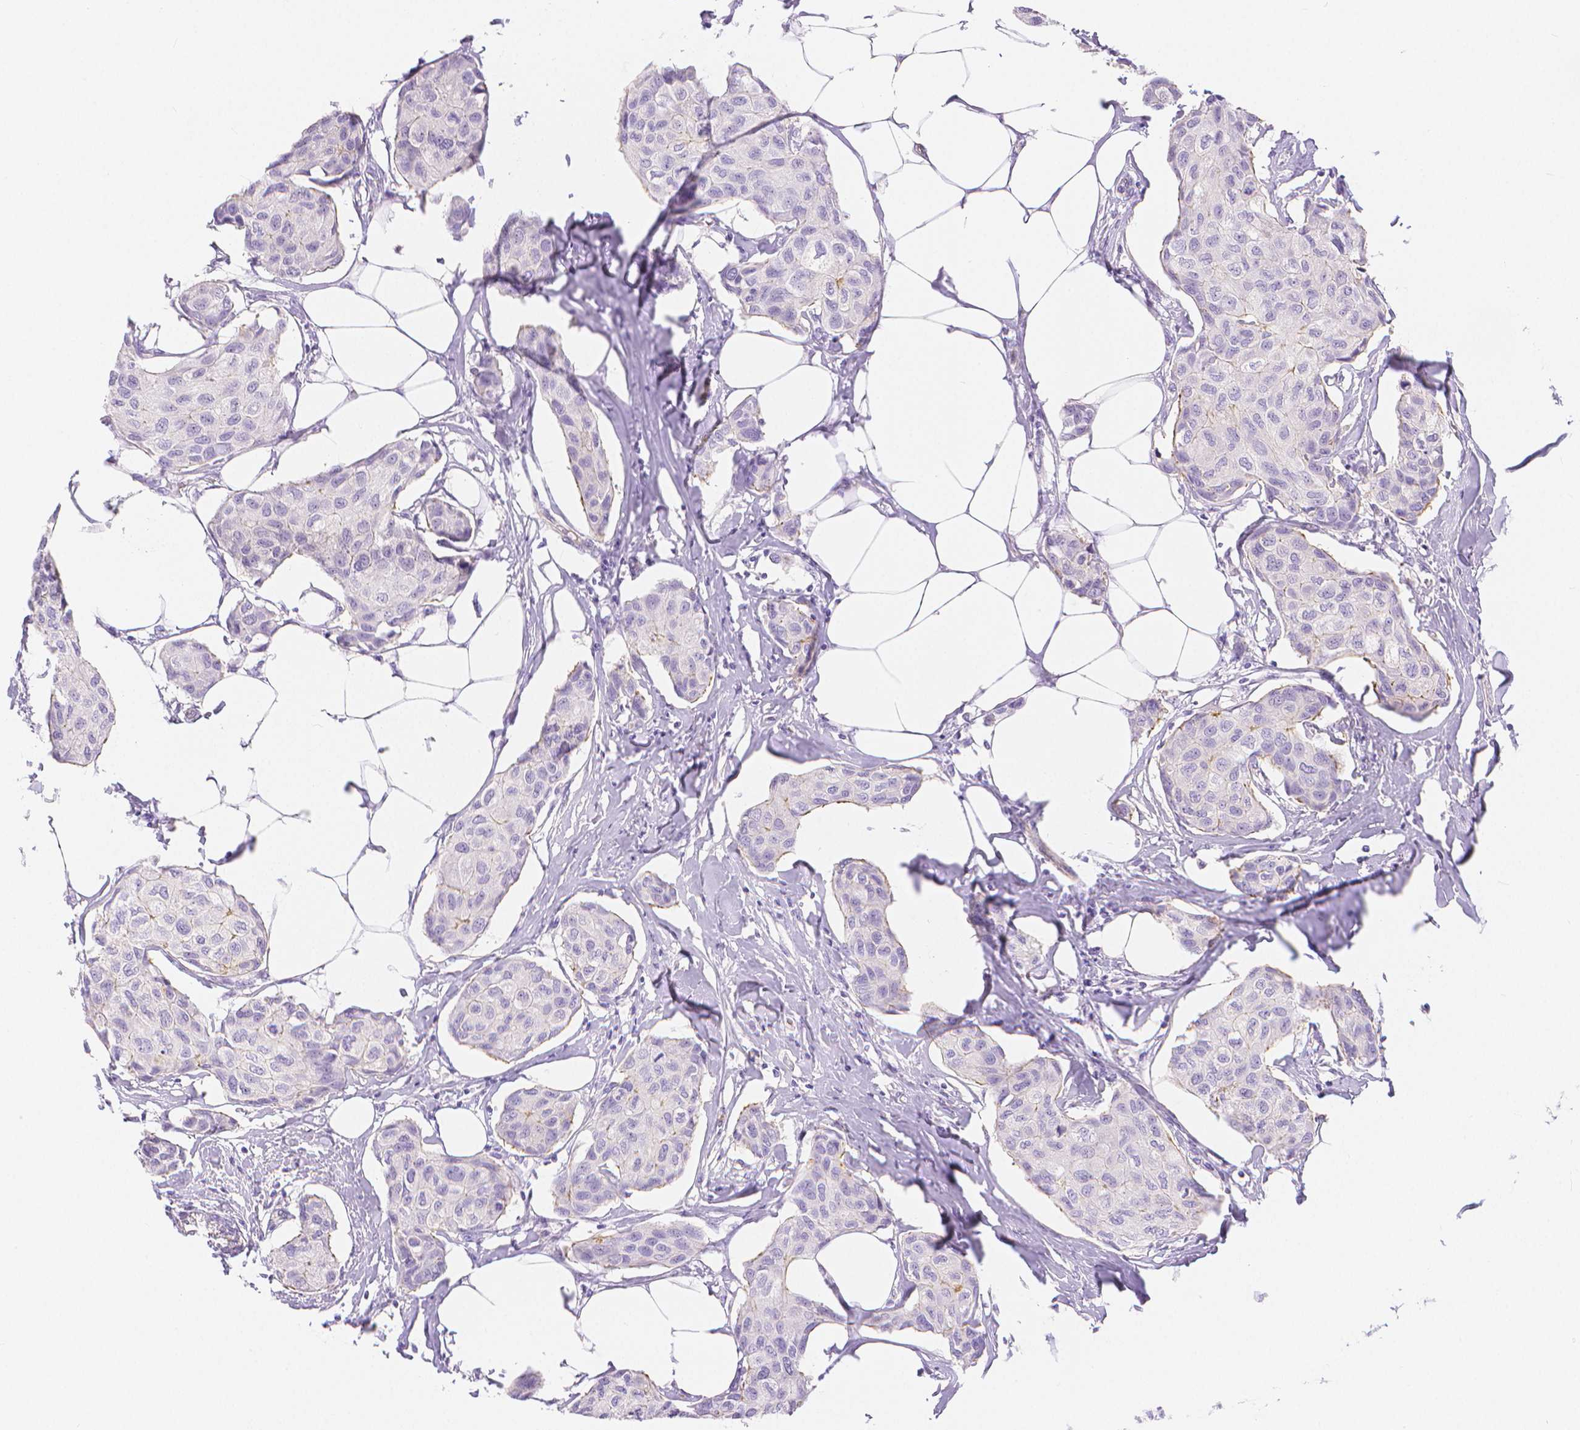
{"staining": {"intensity": "negative", "quantity": "none", "location": "none"}, "tissue": "breast cancer", "cell_type": "Tumor cells", "image_type": "cancer", "snomed": [{"axis": "morphology", "description": "Duct carcinoma"}, {"axis": "topography", "description": "Breast"}], "caption": "Photomicrograph shows no protein positivity in tumor cells of breast cancer tissue.", "gene": "SLC27A5", "patient": {"sex": "female", "age": 80}}